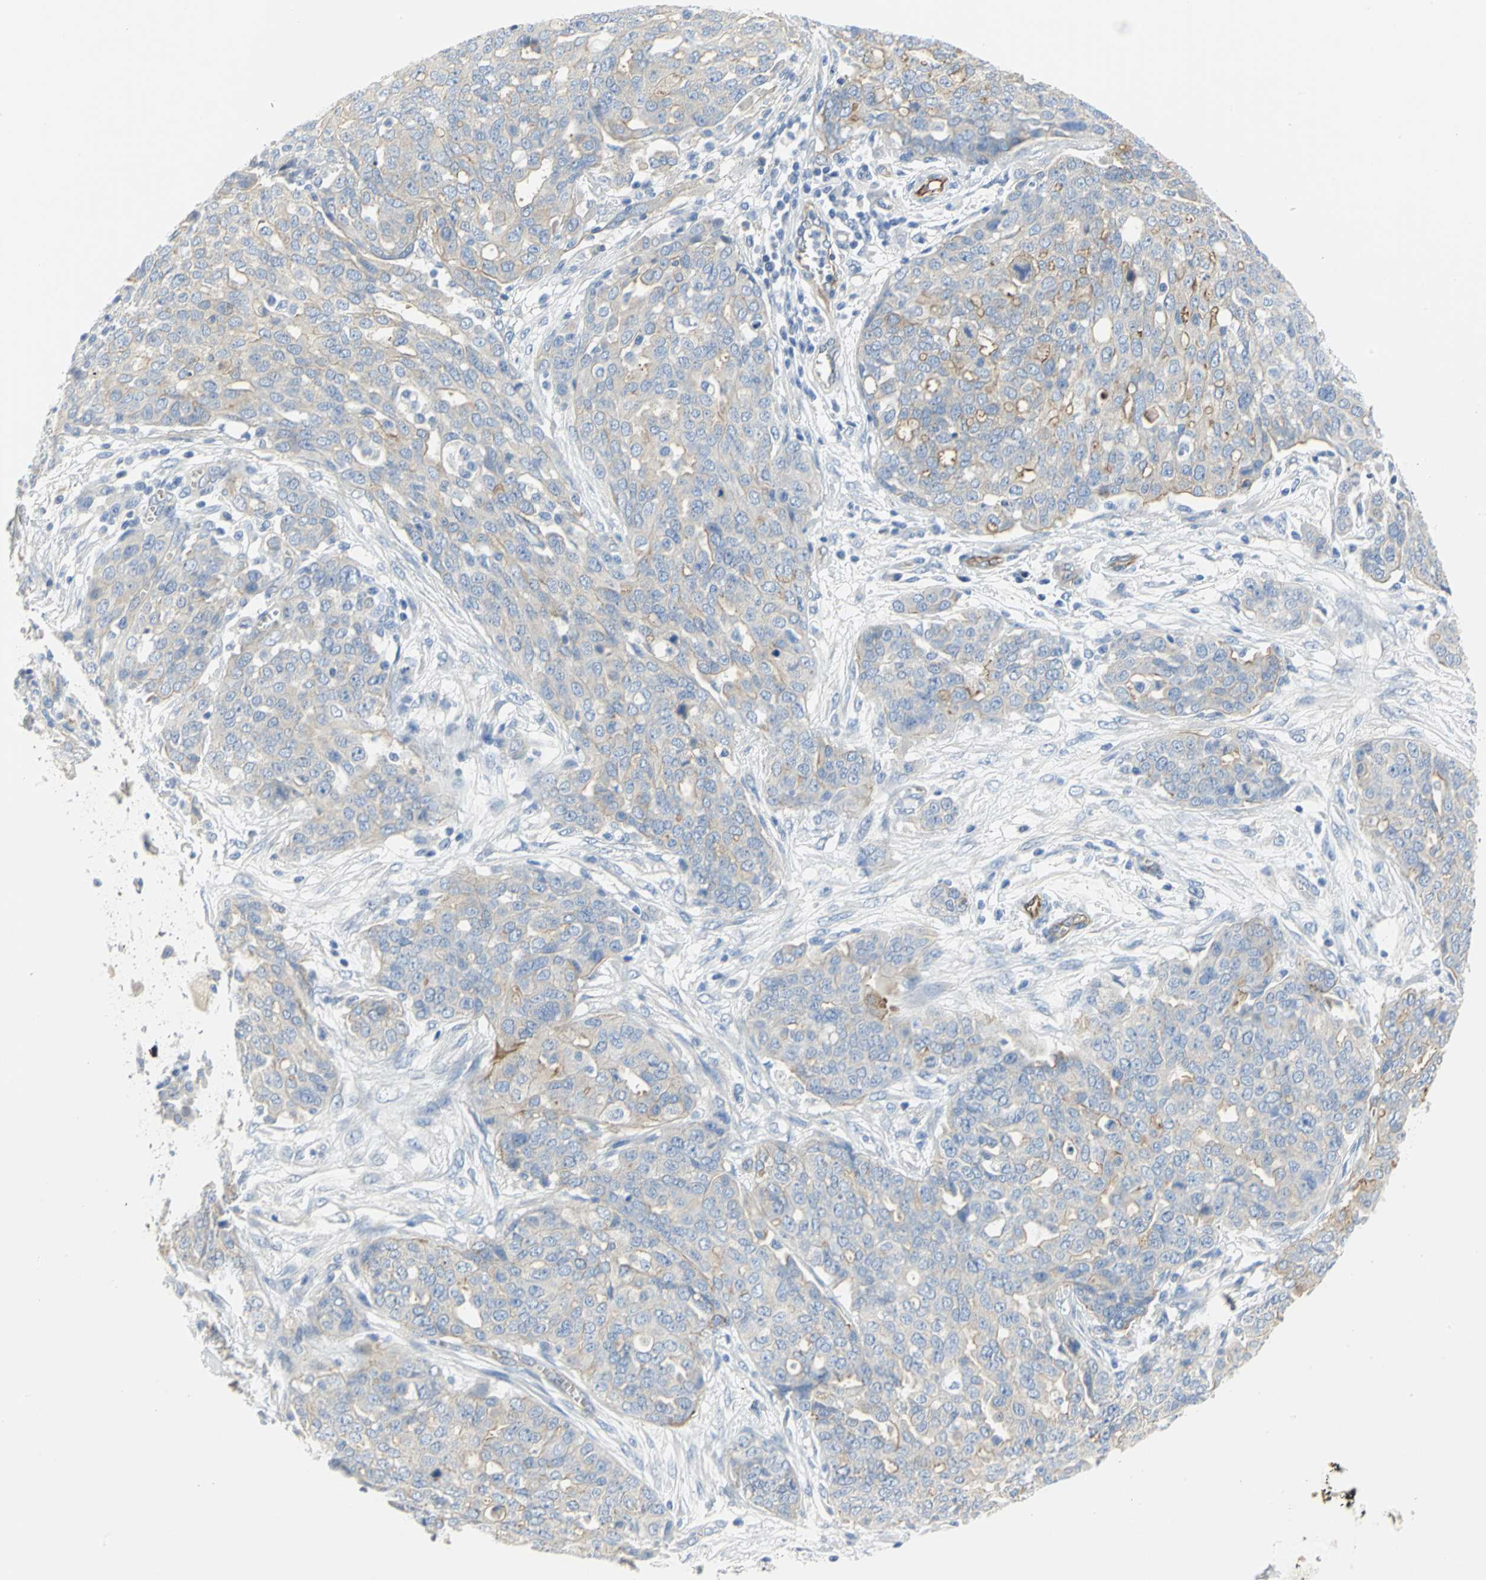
{"staining": {"intensity": "weak", "quantity": "<25%", "location": "cytoplasmic/membranous"}, "tissue": "ovarian cancer", "cell_type": "Tumor cells", "image_type": "cancer", "snomed": [{"axis": "morphology", "description": "Cystadenocarcinoma, serous, NOS"}, {"axis": "topography", "description": "Soft tissue"}, {"axis": "topography", "description": "Ovary"}], "caption": "The photomicrograph displays no significant staining in tumor cells of serous cystadenocarcinoma (ovarian).", "gene": "FLNB", "patient": {"sex": "female", "age": 57}}